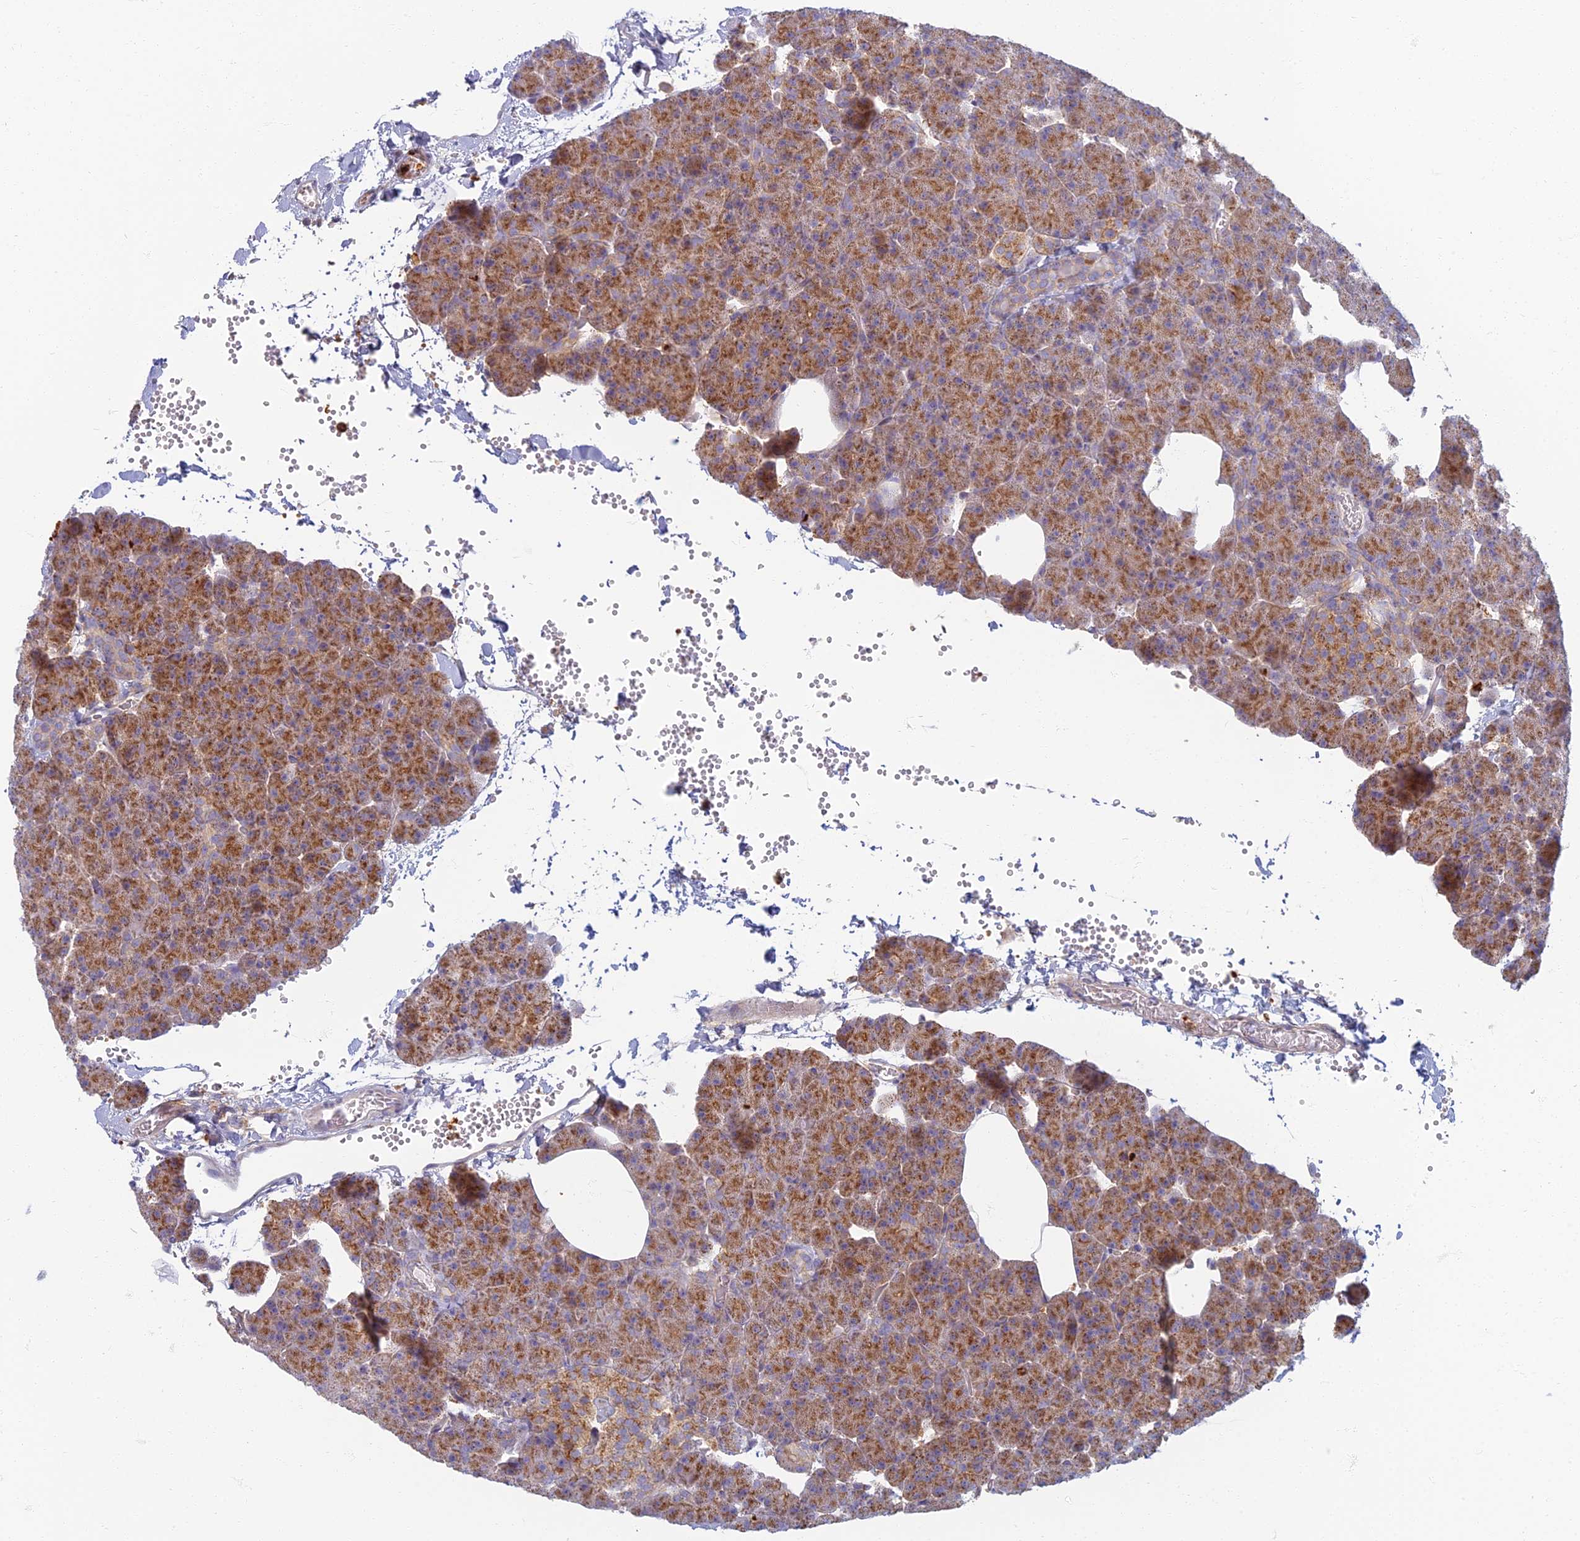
{"staining": {"intensity": "strong", "quantity": ">75%", "location": "cytoplasmic/membranous"}, "tissue": "pancreas", "cell_type": "Exocrine glandular cells", "image_type": "normal", "snomed": [{"axis": "morphology", "description": "Normal tissue, NOS"}, {"axis": "morphology", "description": "Carcinoid, malignant, NOS"}, {"axis": "topography", "description": "Pancreas"}], "caption": "A high amount of strong cytoplasmic/membranous positivity is identified in approximately >75% of exocrine glandular cells in unremarkable pancreas. The protein is shown in brown color, while the nuclei are stained blue.", "gene": "PROX2", "patient": {"sex": "female", "age": 35}}